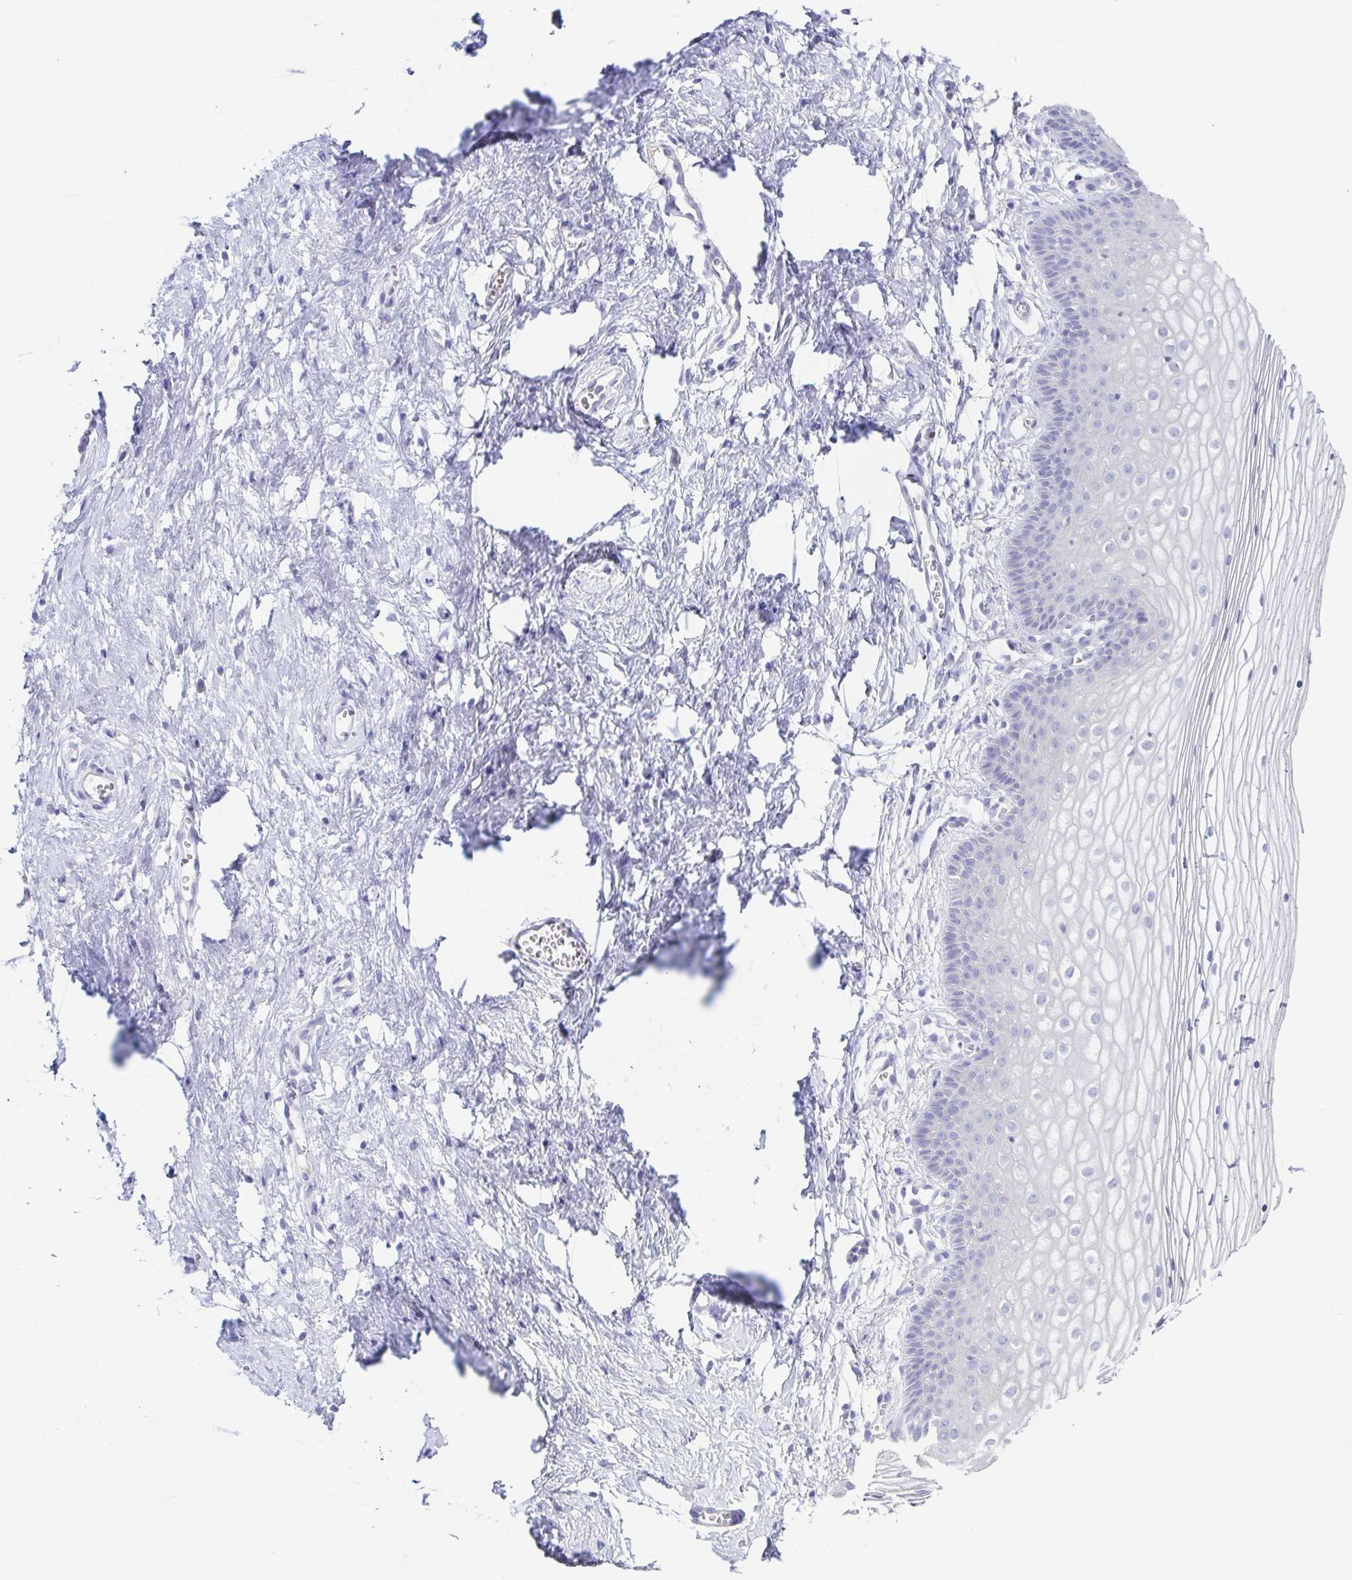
{"staining": {"intensity": "negative", "quantity": "none", "location": "none"}, "tissue": "vagina", "cell_type": "Squamous epithelial cells", "image_type": "normal", "snomed": [{"axis": "morphology", "description": "Normal tissue, NOS"}, {"axis": "topography", "description": "Vagina"}], "caption": "The immunohistochemistry image has no significant staining in squamous epithelial cells of vagina. Nuclei are stained in blue.", "gene": "A1BG", "patient": {"sex": "female", "age": 56}}